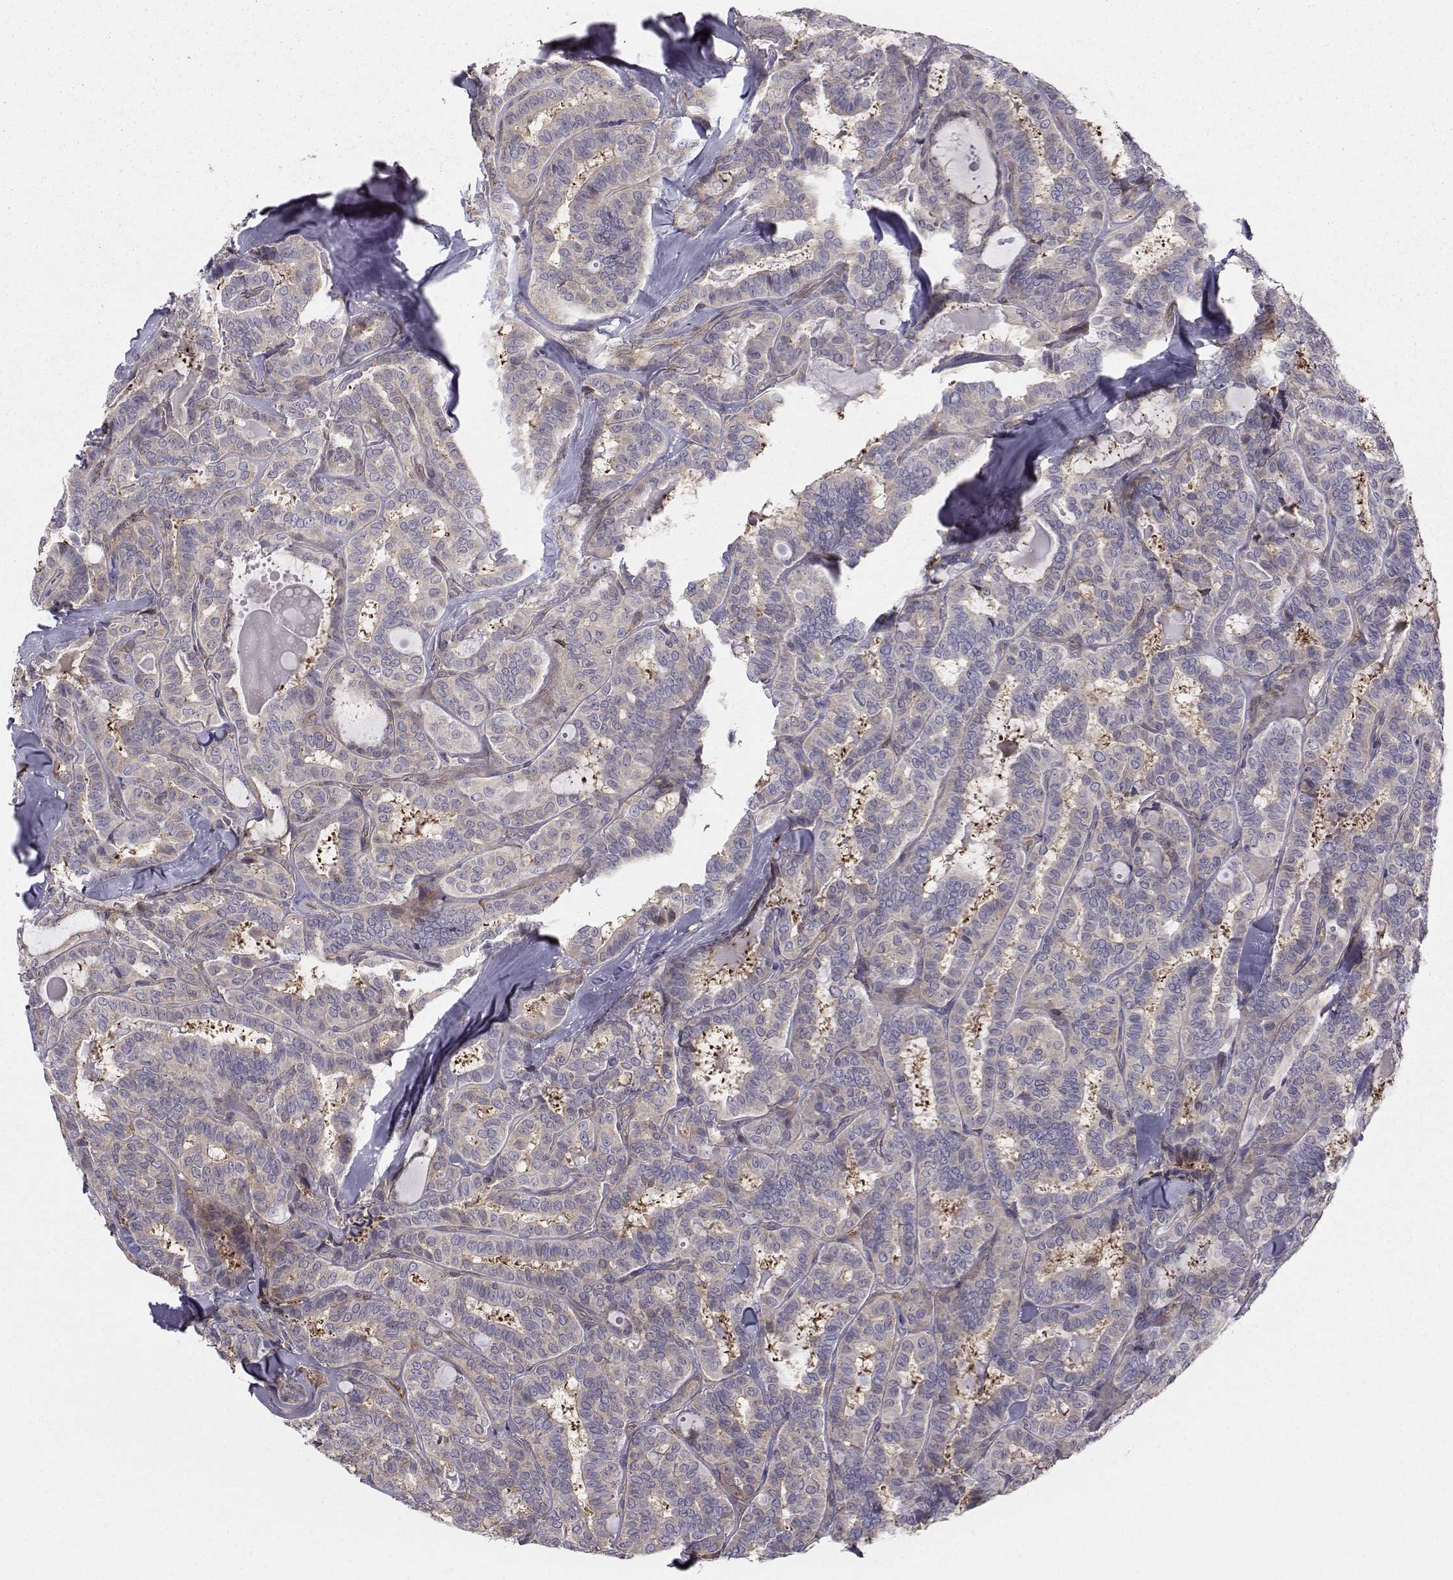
{"staining": {"intensity": "weak", "quantity": "<25%", "location": "cytoplasmic/membranous"}, "tissue": "thyroid cancer", "cell_type": "Tumor cells", "image_type": "cancer", "snomed": [{"axis": "morphology", "description": "Papillary adenocarcinoma, NOS"}, {"axis": "topography", "description": "Thyroid gland"}], "caption": "IHC micrograph of neoplastic tissue: human thyroid cancer stained with DAB reveals no significant protein expression in tumor cells.", "gene": "HSP90AB1", "patient": {"sex": "female", "age": 39}}